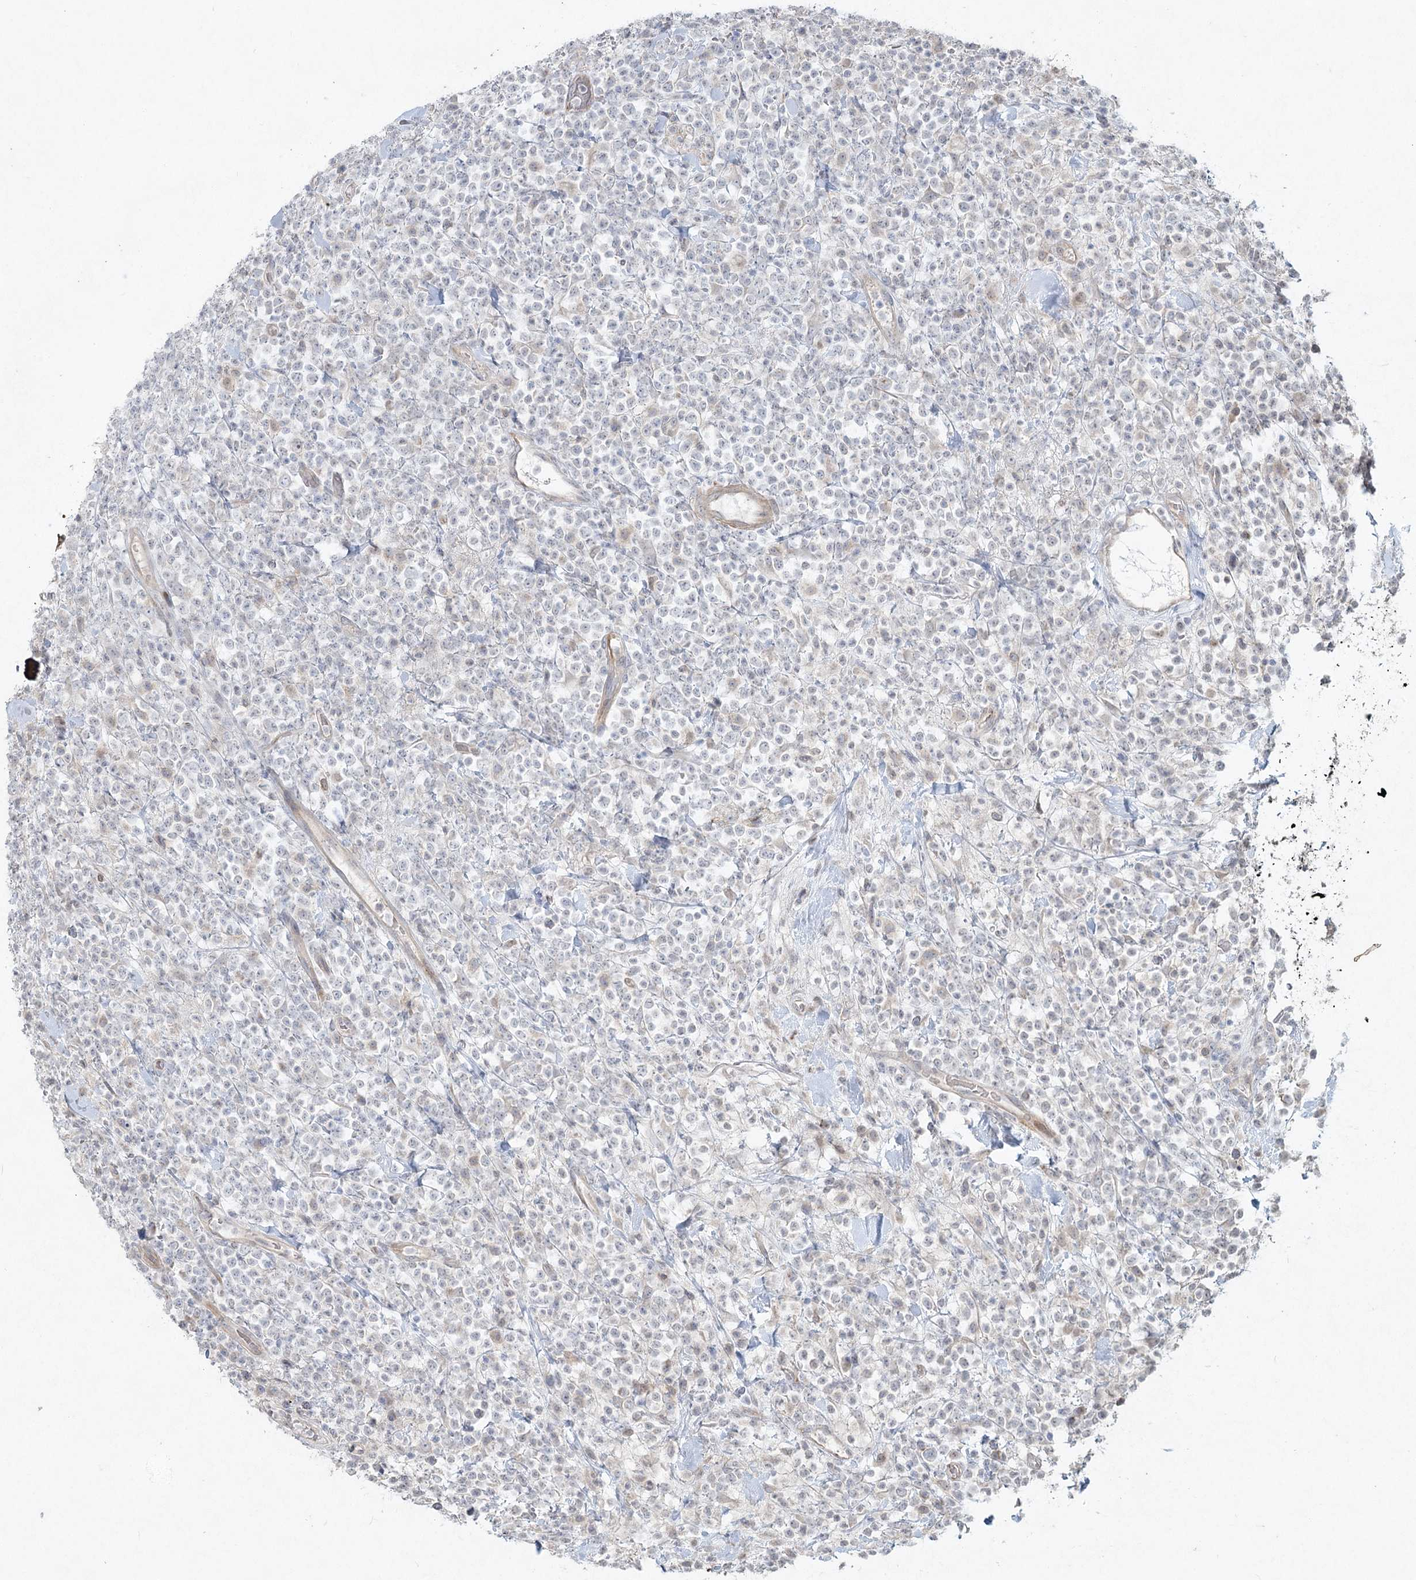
{"staining": {"intensity": "negative", "quantity": "none", "location": "none"}, "tissue": "lymphoma", "cell_type": "Tumor cells", "image_type": "cancer", "snomed": [{"axis": "morphology", "description": "Malignant lymphoma, non-Hodgkin's type, High grade"}, {"axis": "topography", "description": "Colon"}], "caption": "Tumor cells show no significant positivity in malignant lymphoma, non-Hodgkin's type (high-grade).", "gene": "LRP2BP", "patient": {"sex": "female", "age": 53}}